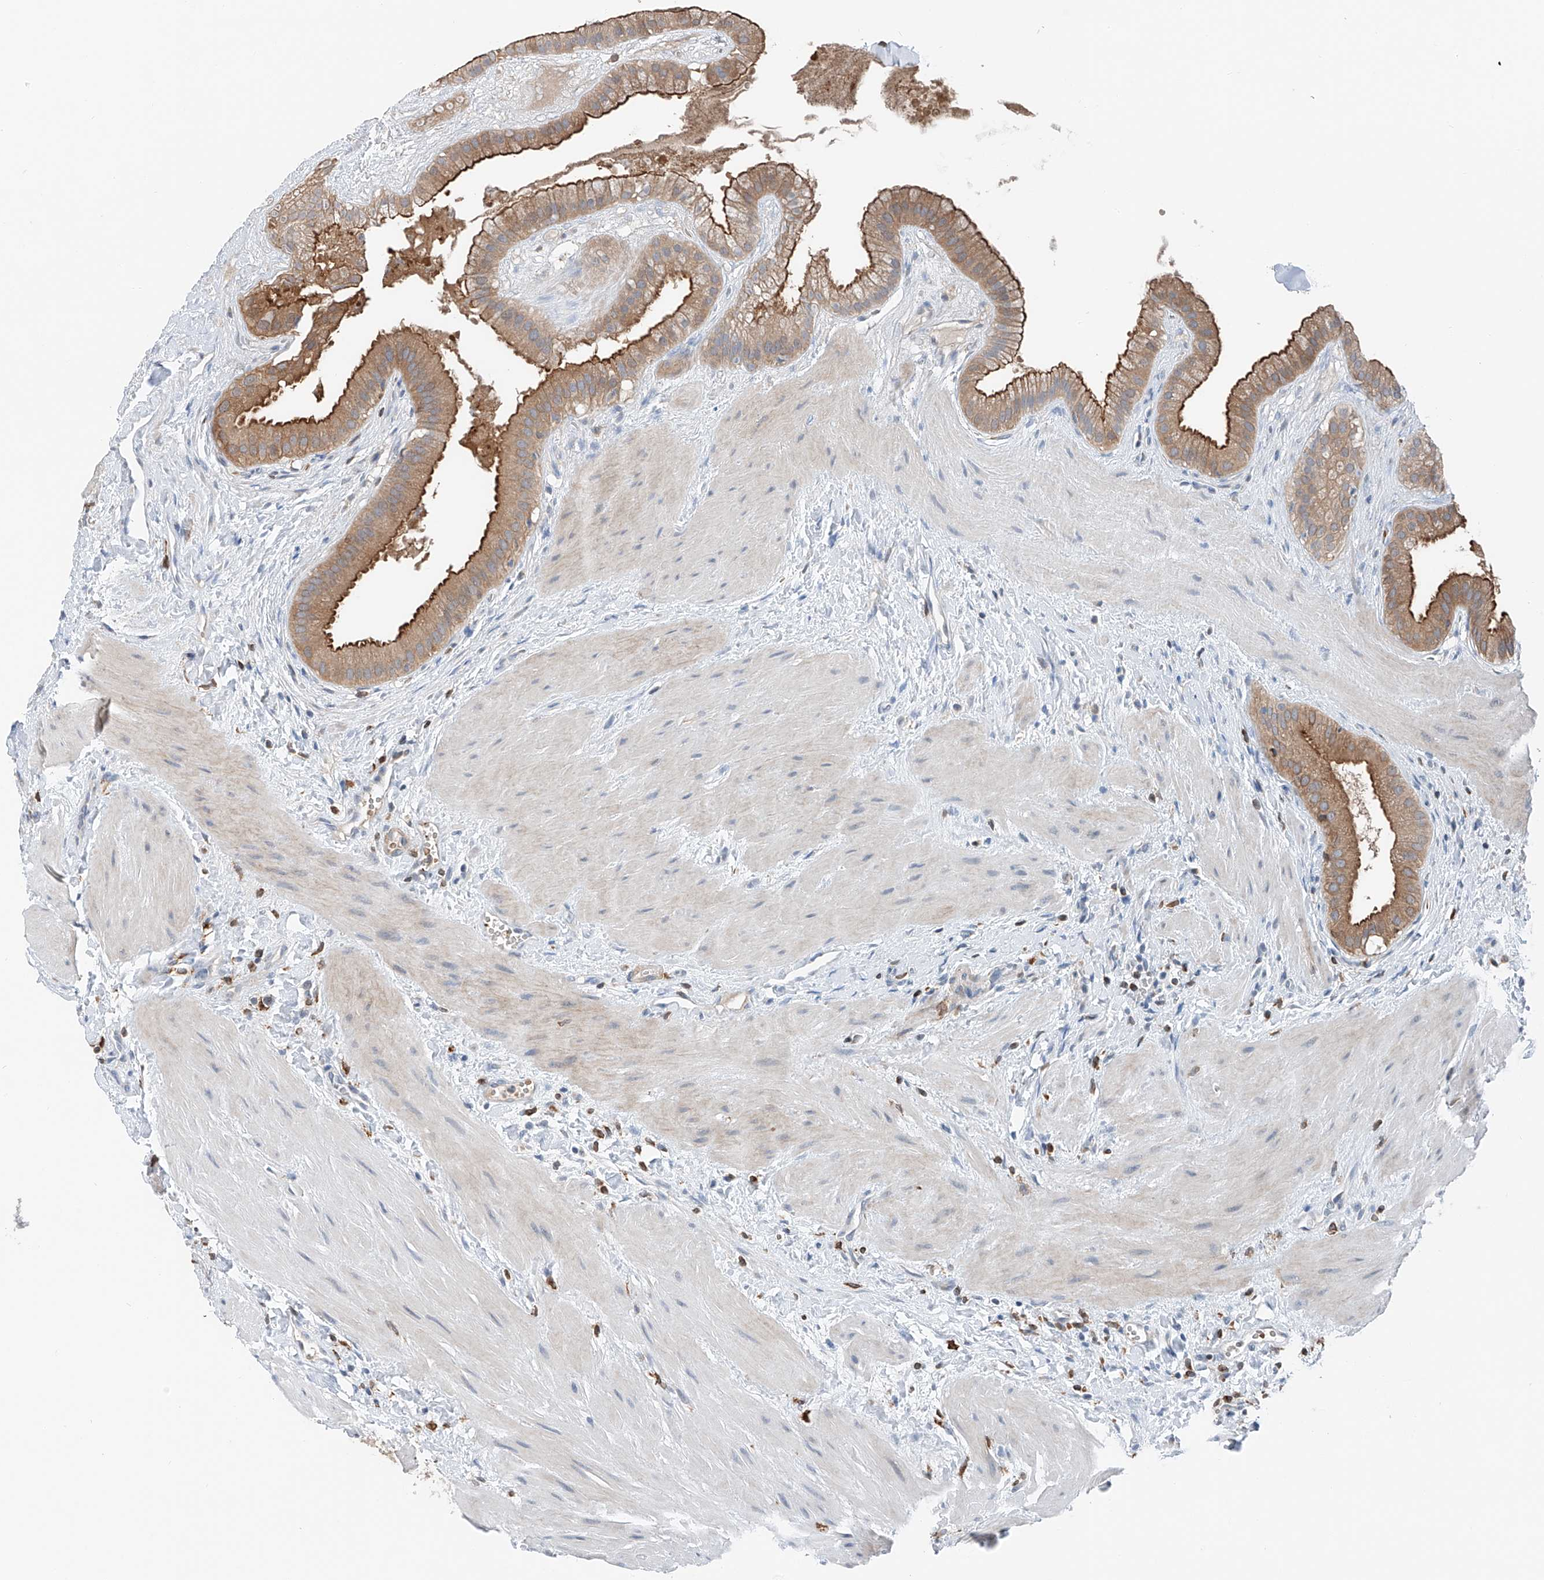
{"staining": {"intensity": "moderate", "quantity": ">75%", "location": "cytoplasmic/membranous"}, "tissue": "gallbladder", "cell_type": "Glandular cells", "image_type": "normal", "snomed": [{"axis": "morphology", "description": "Normal tissue, NOS"}, {"axis": "topography", "description": "Gallbladder"}], "caption": "Protein analysis of normal gallbladder demonstrates moderate cytoplasmic/membranous staining in about >75% of glandular cells.", "gene": "TBXAS1", "patient": {"sex": "male", "age": 55}}